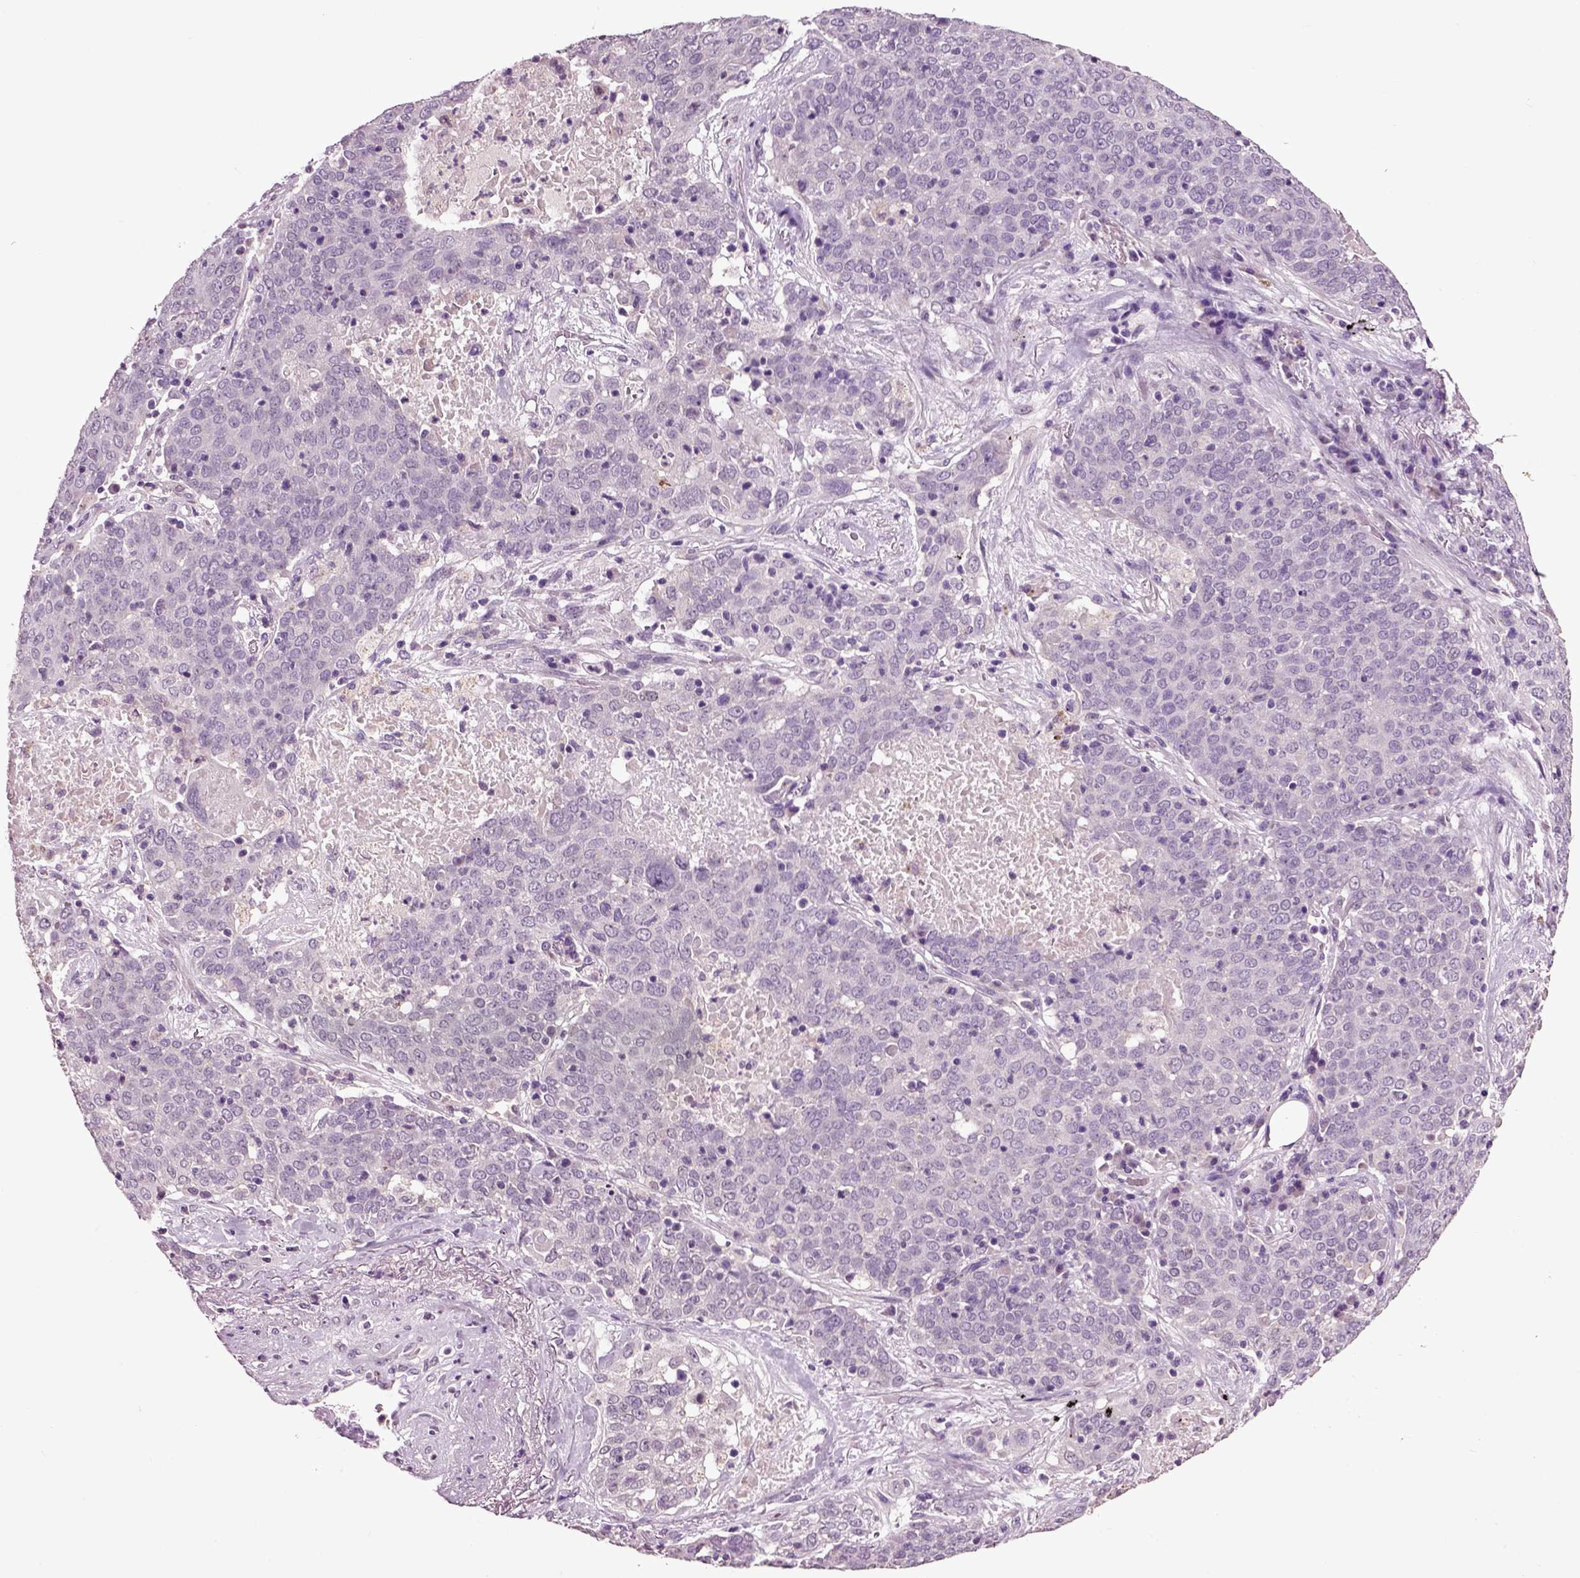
{"staining": {"intensity": "negative", "quantity": "none", "location": "none"}, "tissue": "lung cancer", "cell_type": "Tumor cells", "image_type": "cancer", "snomed": [{"axis": "morphology", "description": "Squamous cell carcinoma, NOS"}, {"axis": "topography", "description": "Lung"}], "caption": "A histopathology image of human squamous cell carcinoma (lung) is negative for staining in tumor cells.", "gene": "CRHR1", "patient": {"sex": "male", "age": 82}}